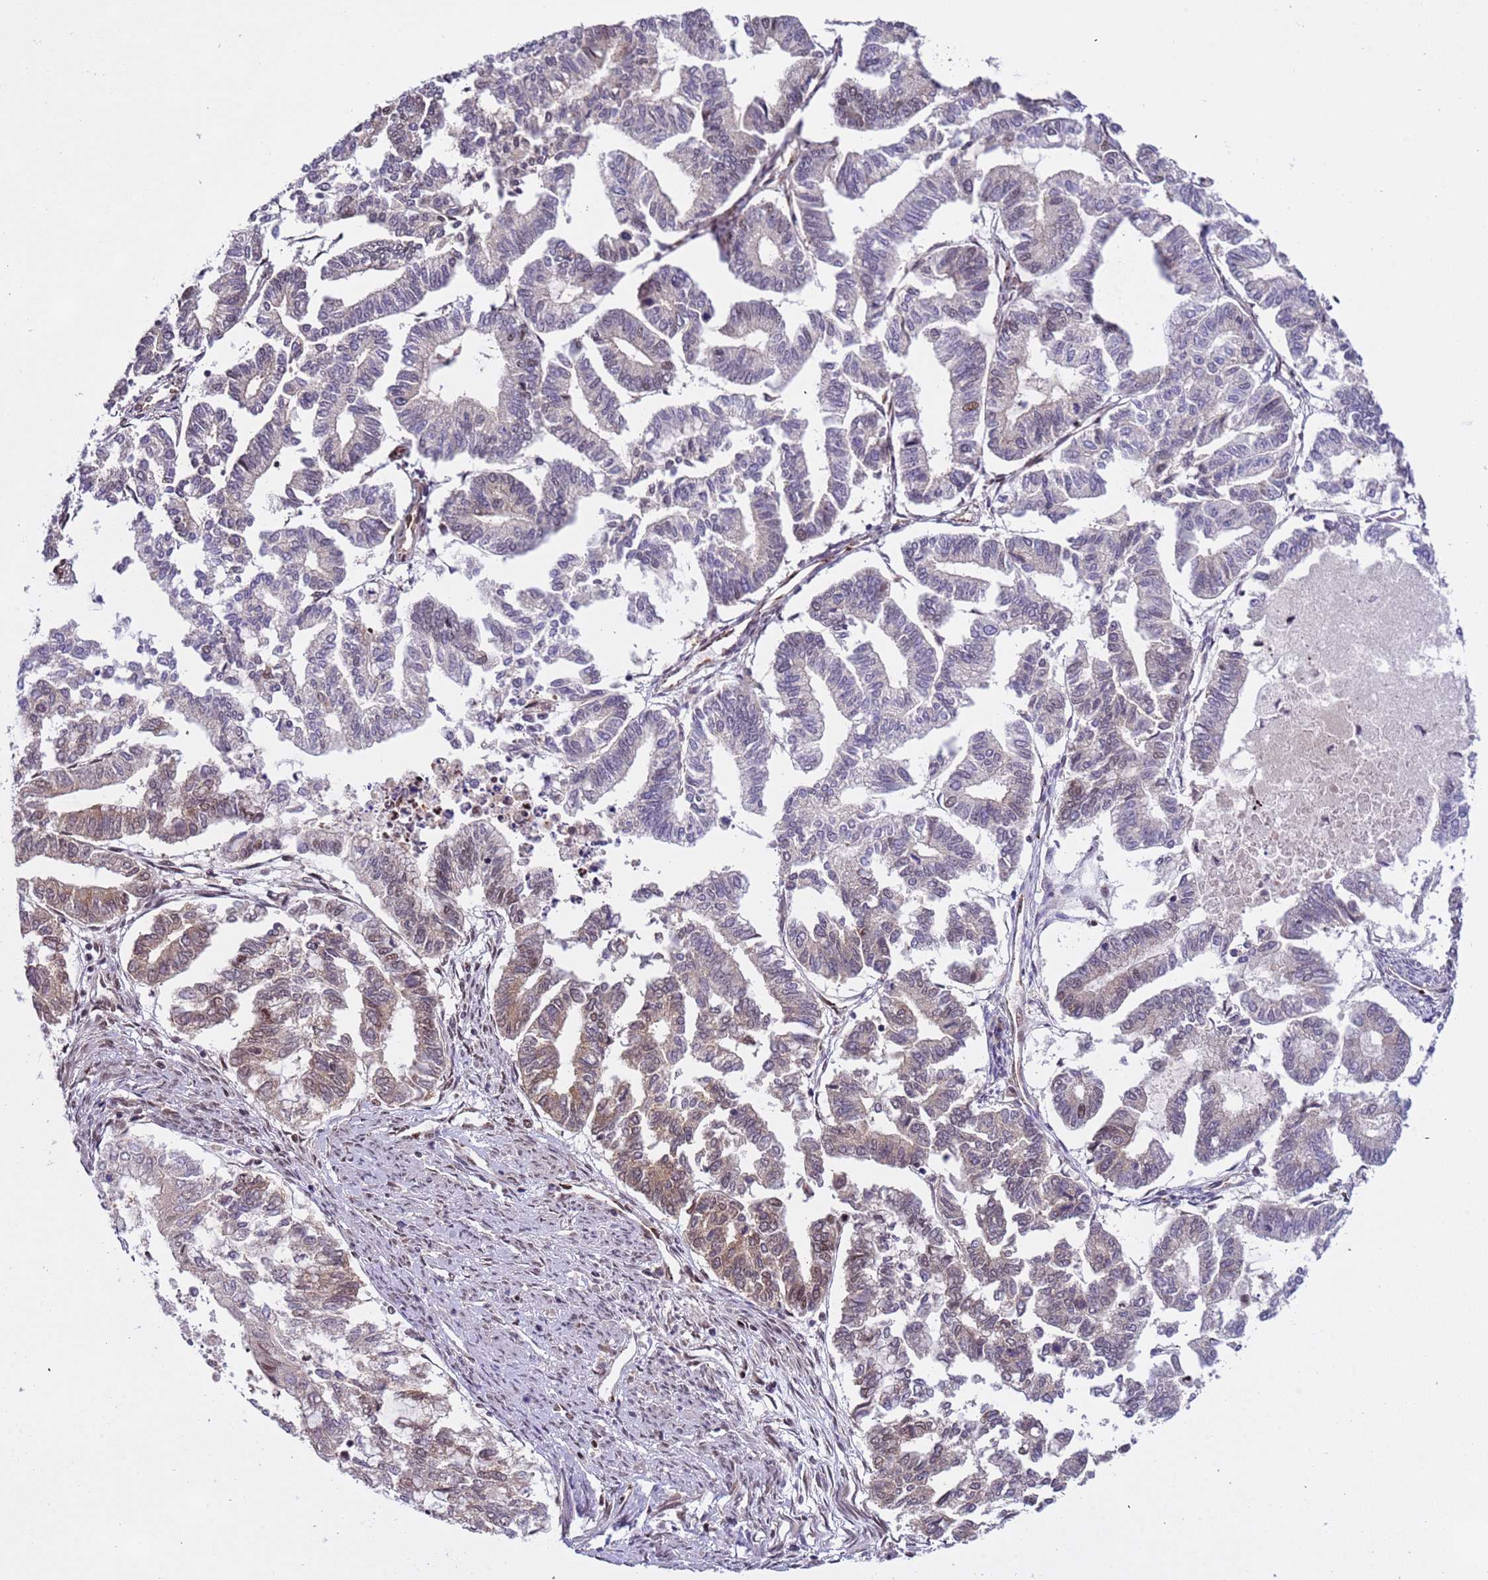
{"staining": {"intensity": "weak", "quantity": "<25%", "location": "cytoplasmic/membranous"}, "tissue": "endometrial cancer", "cell_type": "Tumor cells", "image_type": "cancer", "snomed": [{"axis": "morphology", "description": "Adenocarcinoma, NOS"}, {"axis": "topography", "description": "Endometrium"}], "caption": "Immunohistochemical staining of endometrial cancer displays no significant staining in tumor cells. (DAB immunohistochemistry (IHC), high magnification).", "gene": "SRRT", "patient": {"sex": "female", "age": 79}}